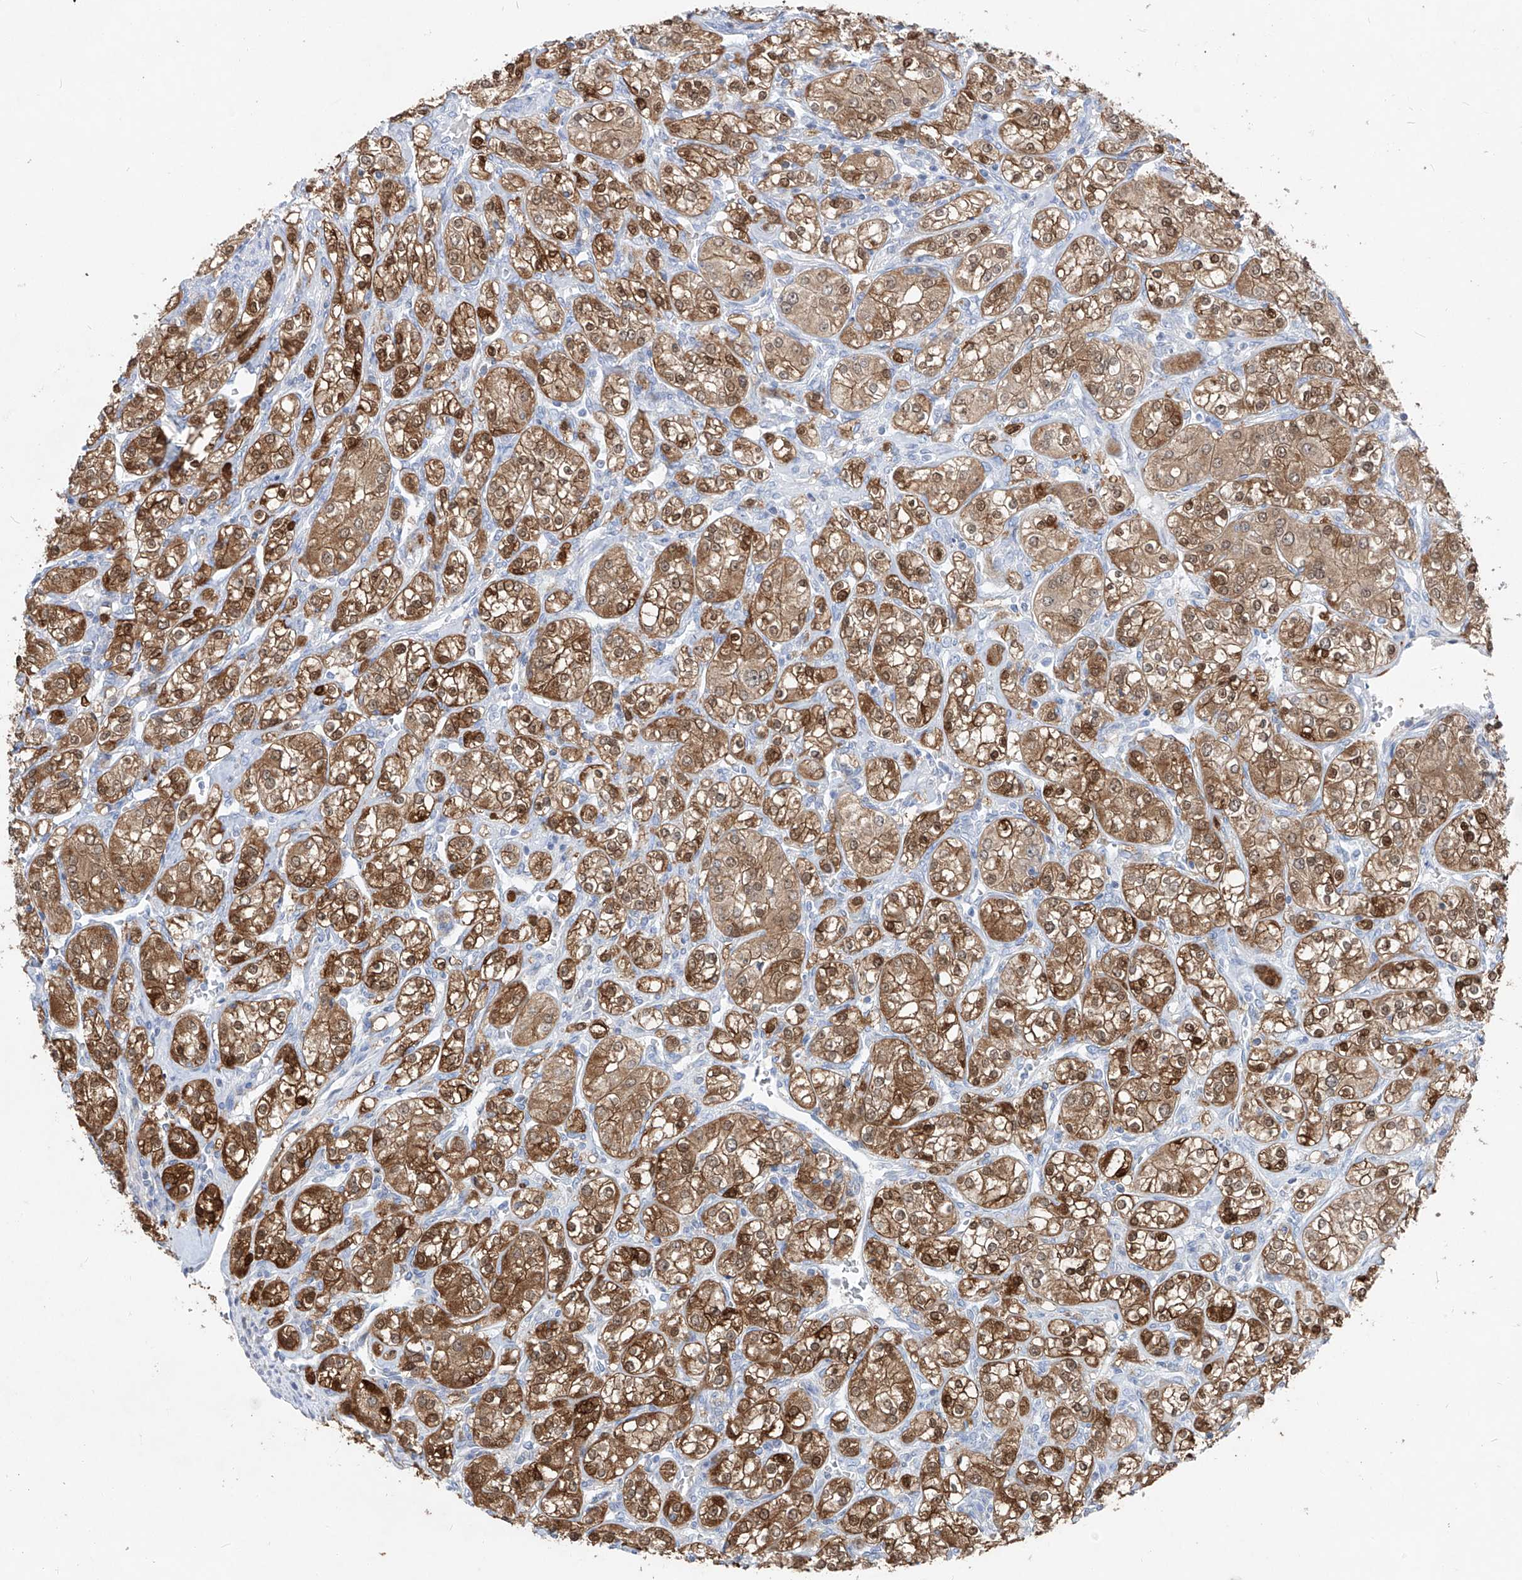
{"staining": {"intensity": "moderate", "quantity": ">75%", "location": "cytoplasmic/membranous,nuclear"}, "tissue": "renal cancer", "cell_type": "Tumor cells", "image_type": "cancer", "snomed": [{"axis": "morphology", "description": "Adenocarcinoma, NOS"}, {"axis": "topography", "description": "Kidney"}], "caption": "Immunohistochemistry (IHC) image of human renal adenocarcinoma stained for a protein (brown), which displays medium levels of moderate cytoplasmic/membranous and nuclear expression in approximately >75% of tumor cells.", "gene": "UFL1", "patient": {"sex": "male", "age": 77}}